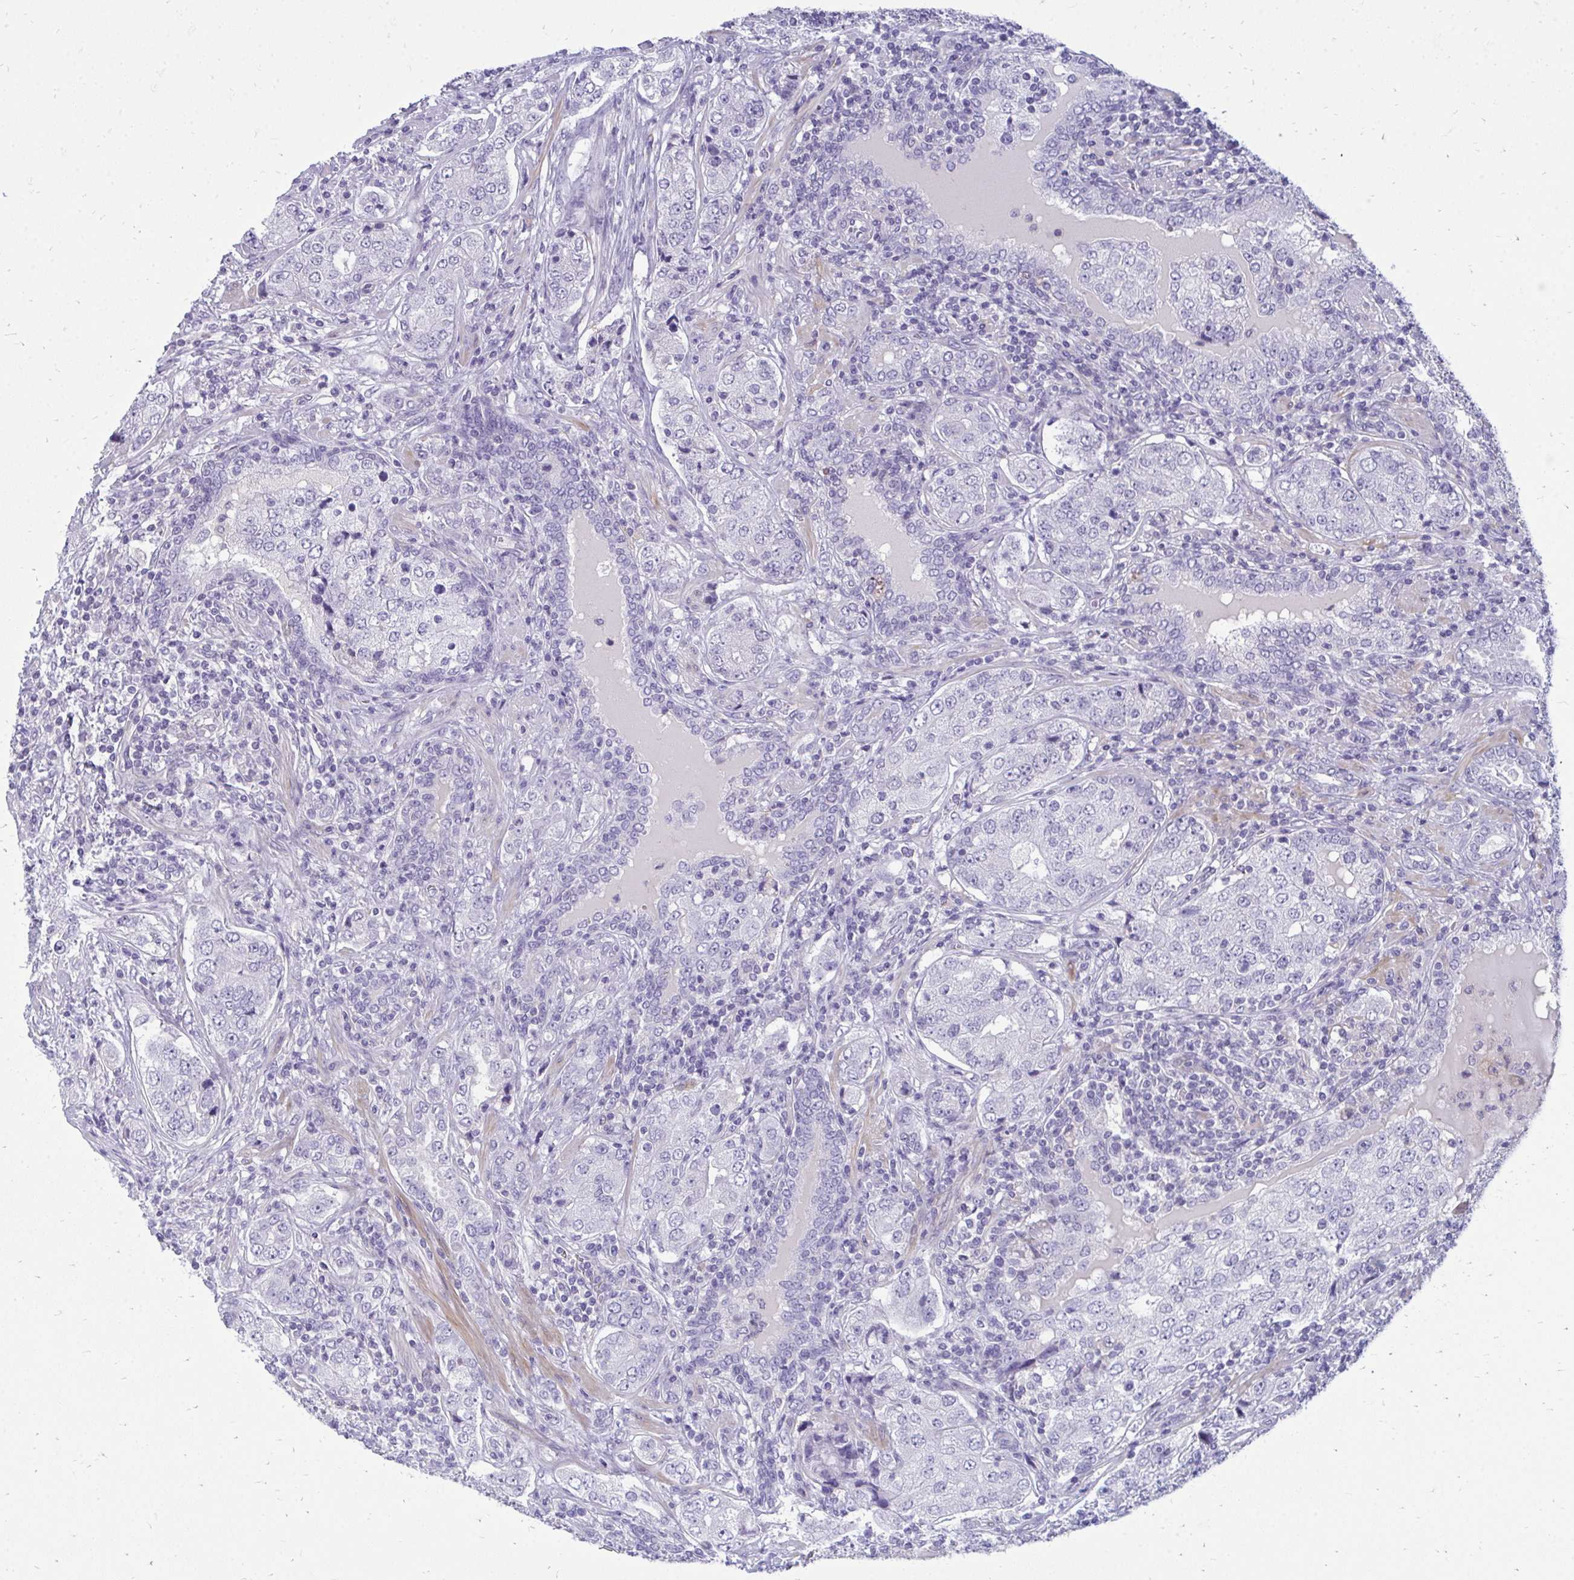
{"staining": {"intensity": "negative", "quantity": "none", "location": "none"}, "tissue": "prostate cancer", "cell_type": "Tumor cells", "image_type": "cancer", "snomed": [{"axis": "morphology", "description": "Adenocarcinoma, High grade"}, {"axis": "topography", "description": "Prostate"}], "caption": "DAB immunohistochemical staining of human prostate cancer shows no significant expression in tumor cells. (DAB IHC with hematoxylin counter stain).", "gene": "FABP3", "patient": {"sex": "male", "age": 60}}